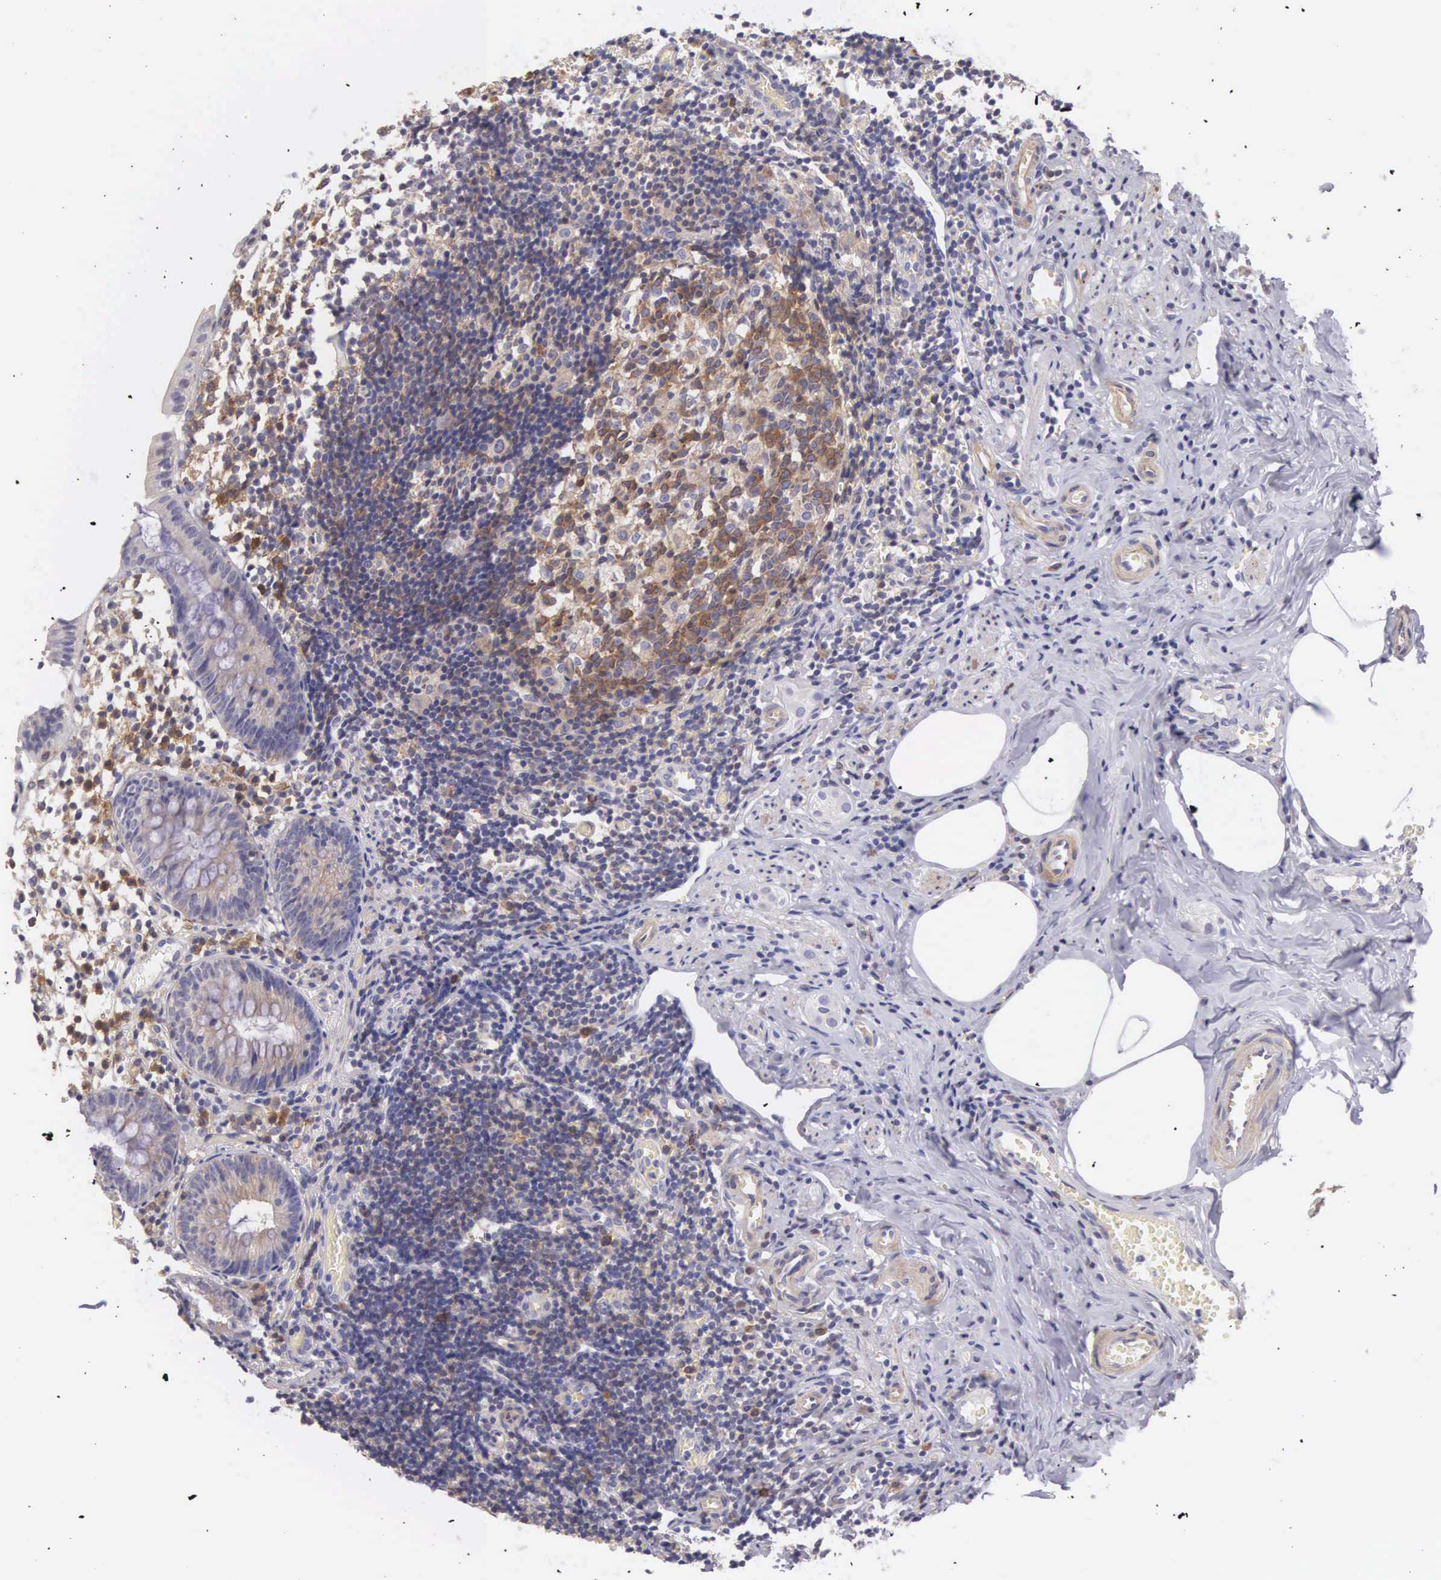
{"staining": {"intensity": "negative", "quantity": "none", "location": "none"}, "tissue": "appendix", "cell_type": "Glandular cells", "image_type": "normal", "snomed": [{"axis": "morphology", "description": "Normal tissue, NOS"}, {"axis": "topography", "description": "Appendix"}], "caption": "A photomicrograph of human appendix is negative for staining in glandular cells. (DAB IHC, high magnification).", "gene": "OSBPL3", "patient": {"sex": "male", "age": 25}}